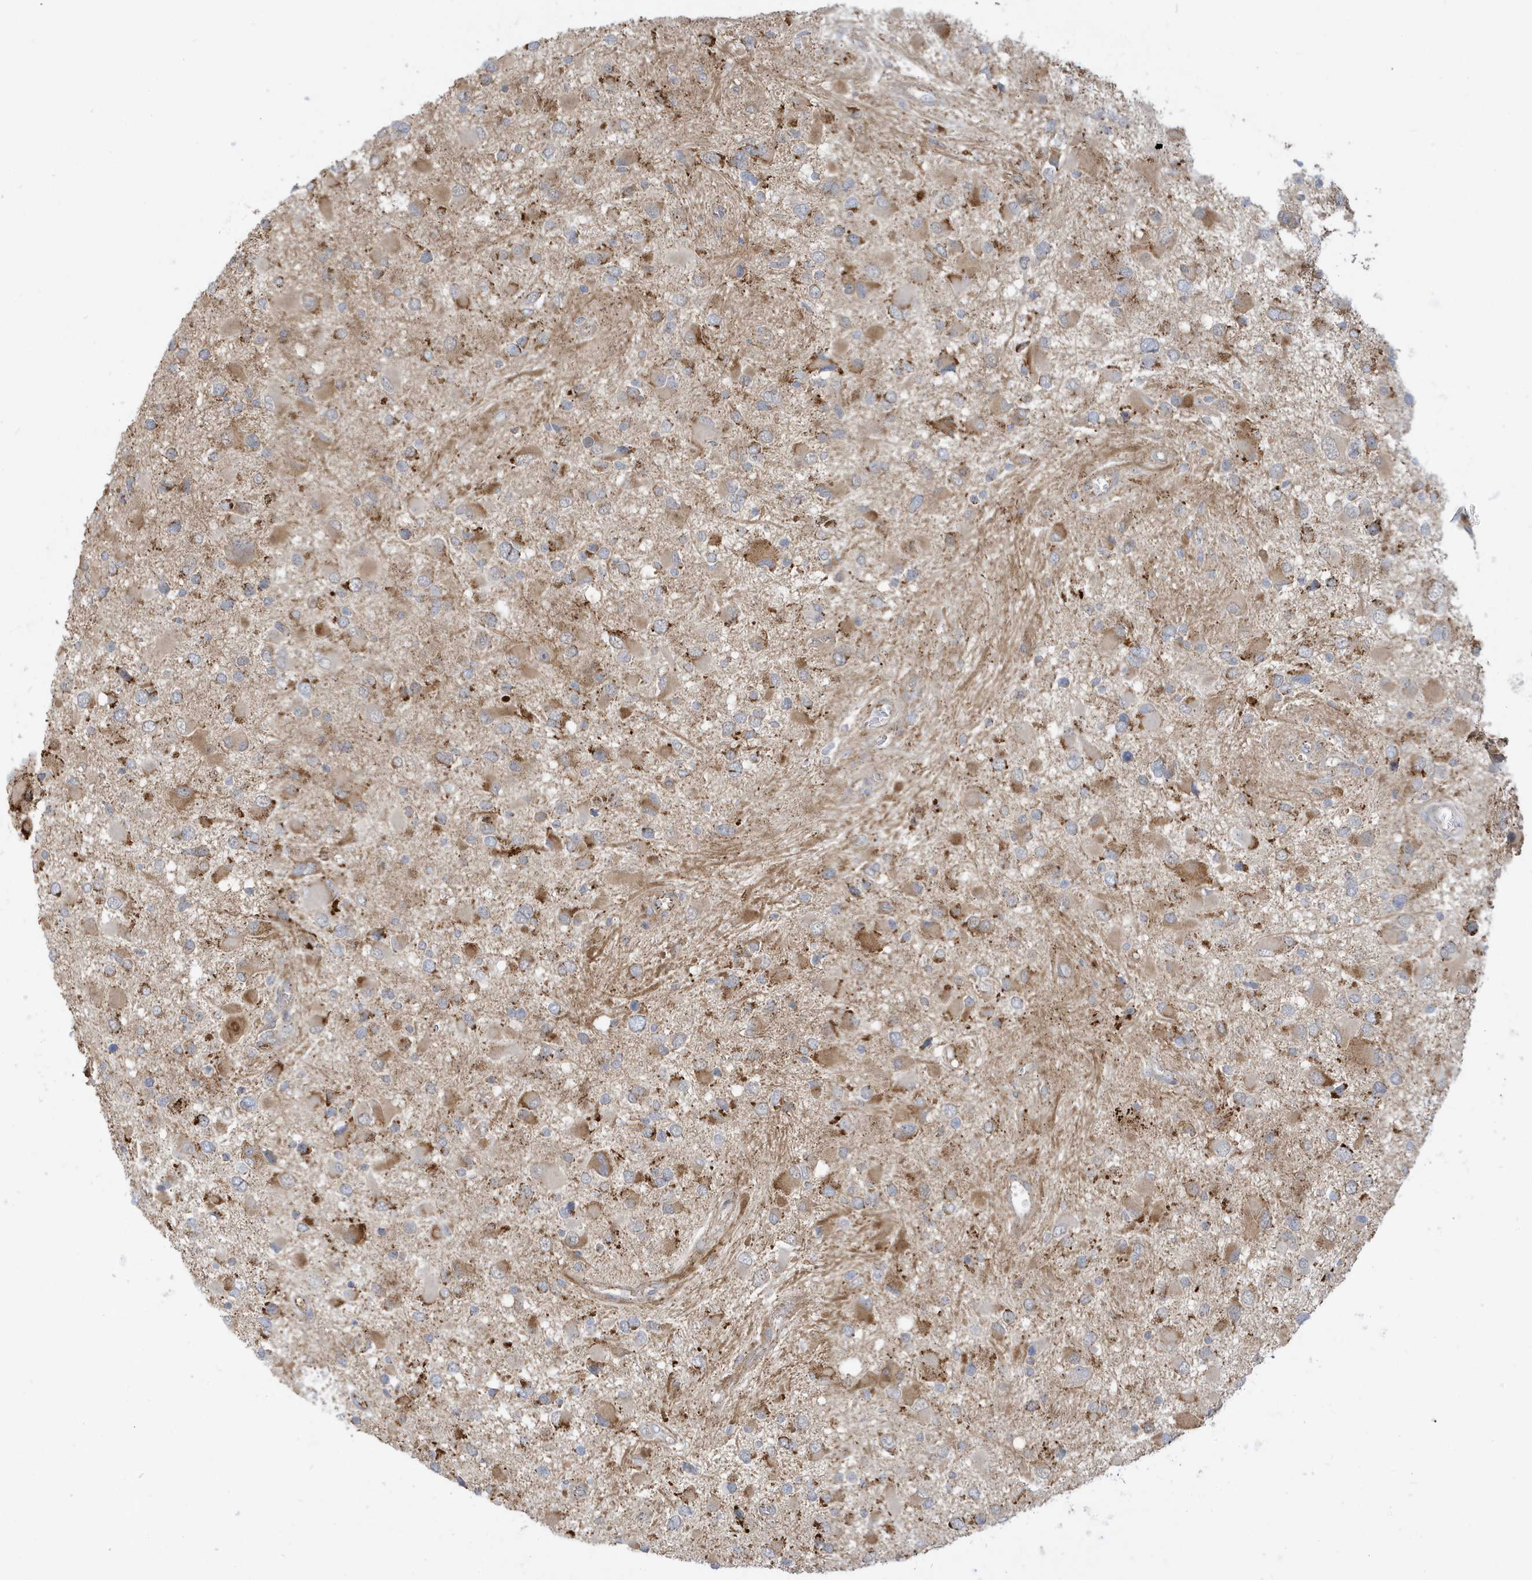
{"staining": {"intensity": "moderate", "quantity": "25%-75%", "location": "cytoplasmic/membranous"}, "tissue": "glioma", "cell_type": "Tumor cells", "image_type": "cancer", "snomed": [{"axis": "morphology", "description": "Glioma, malignant, High grade"}, {"axis": "topography", "description": "Brain"}], "caption": "A micrograph of human malignant glioma (high-grade) stained for a protein exhibits moderate cytoplasmic/membranous brown staining in tumor cells.", "gene": "IFT57", "patient": {"sex": "male", "age": 53}}